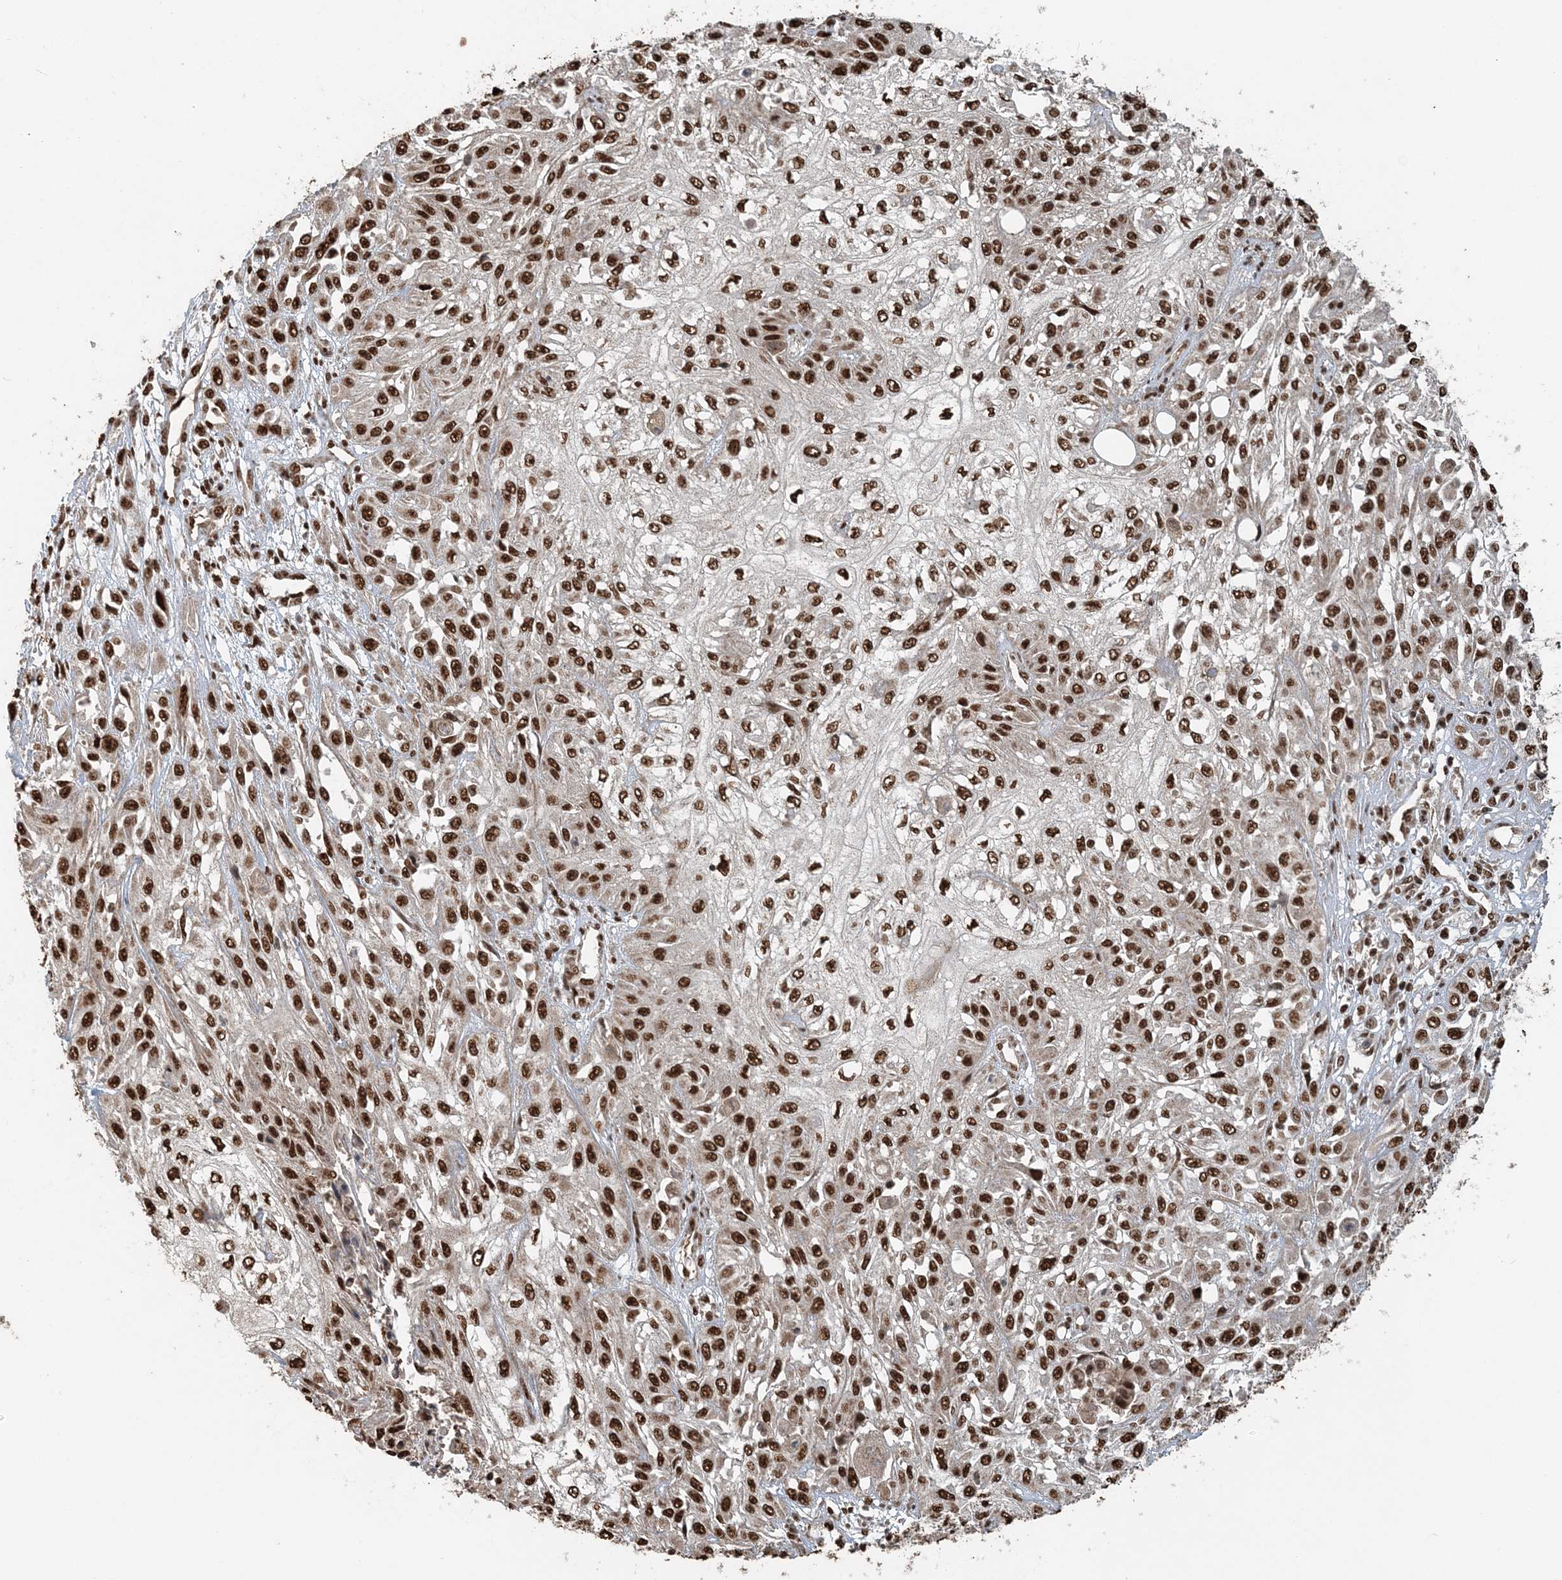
{"staining": {"intensity": "strong", "quantity": ">75%", "location": "nuclear"}, "tissue": "skin cancer", "cell_type": "Tumor cells", "image_type": "cancer", "snomed": [{"axis": "morphology", "description": "Squamous cell carcinoma, NOS"}, {"axis": "morphology", "description": "Squamous cell carcinoma, metastatic, NOS"}, {"axis": "topography", "description": "Skin"}, {"axis": "topography", "description": "Lymph node"}], "caption": "Immunohistochemical staining of human skin cancer displays high levels of strong nuclear protein expression in approximately >75% of tumor cells.", "gene": "ARHGAP35", "patient": {"sex": "male", "age": 75}}